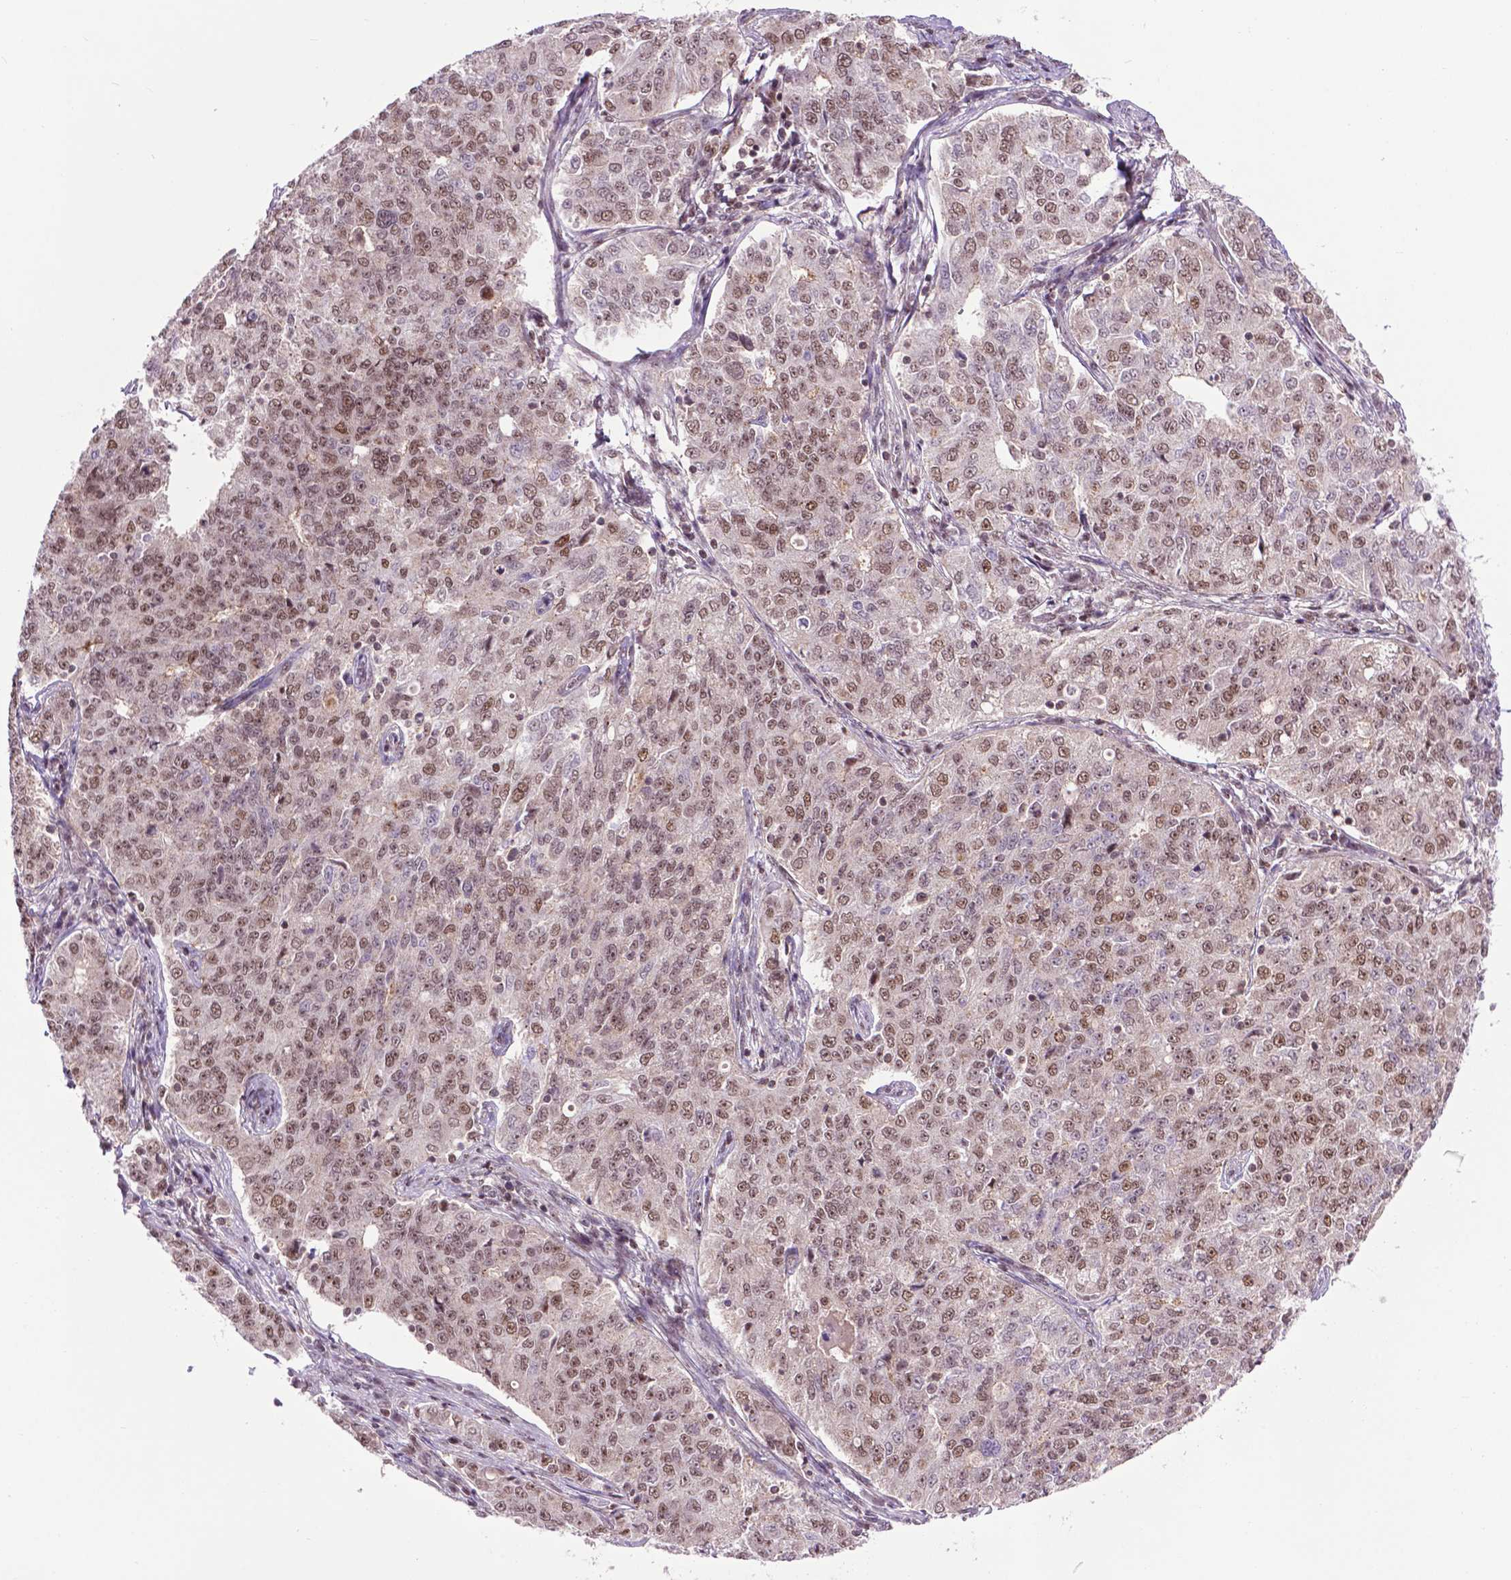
{"staining": {"intensity": "moderate", "quantity": ">75%", "location": "nuclear"}, "tissue": "endometrial cancer", "cell_type": "Tumor cells", "image_type": "cancer", "snomed": [{"axis": "morphology", "description": "Adenocarcinoma, NOS"}, {"axis": "topography", "description": "Endometrium"}], "caption": "High-magnification brightfield microscopy of adenocarcinoma (endometrial) stained with DAB (brown) and counterstained with hematoxylin (blue). tumor cells exhibit moderate nuclear positivity is identified in about>75% of cells.", "gene": "EAF1", "patient": {"sex": "female", "age": 43}}